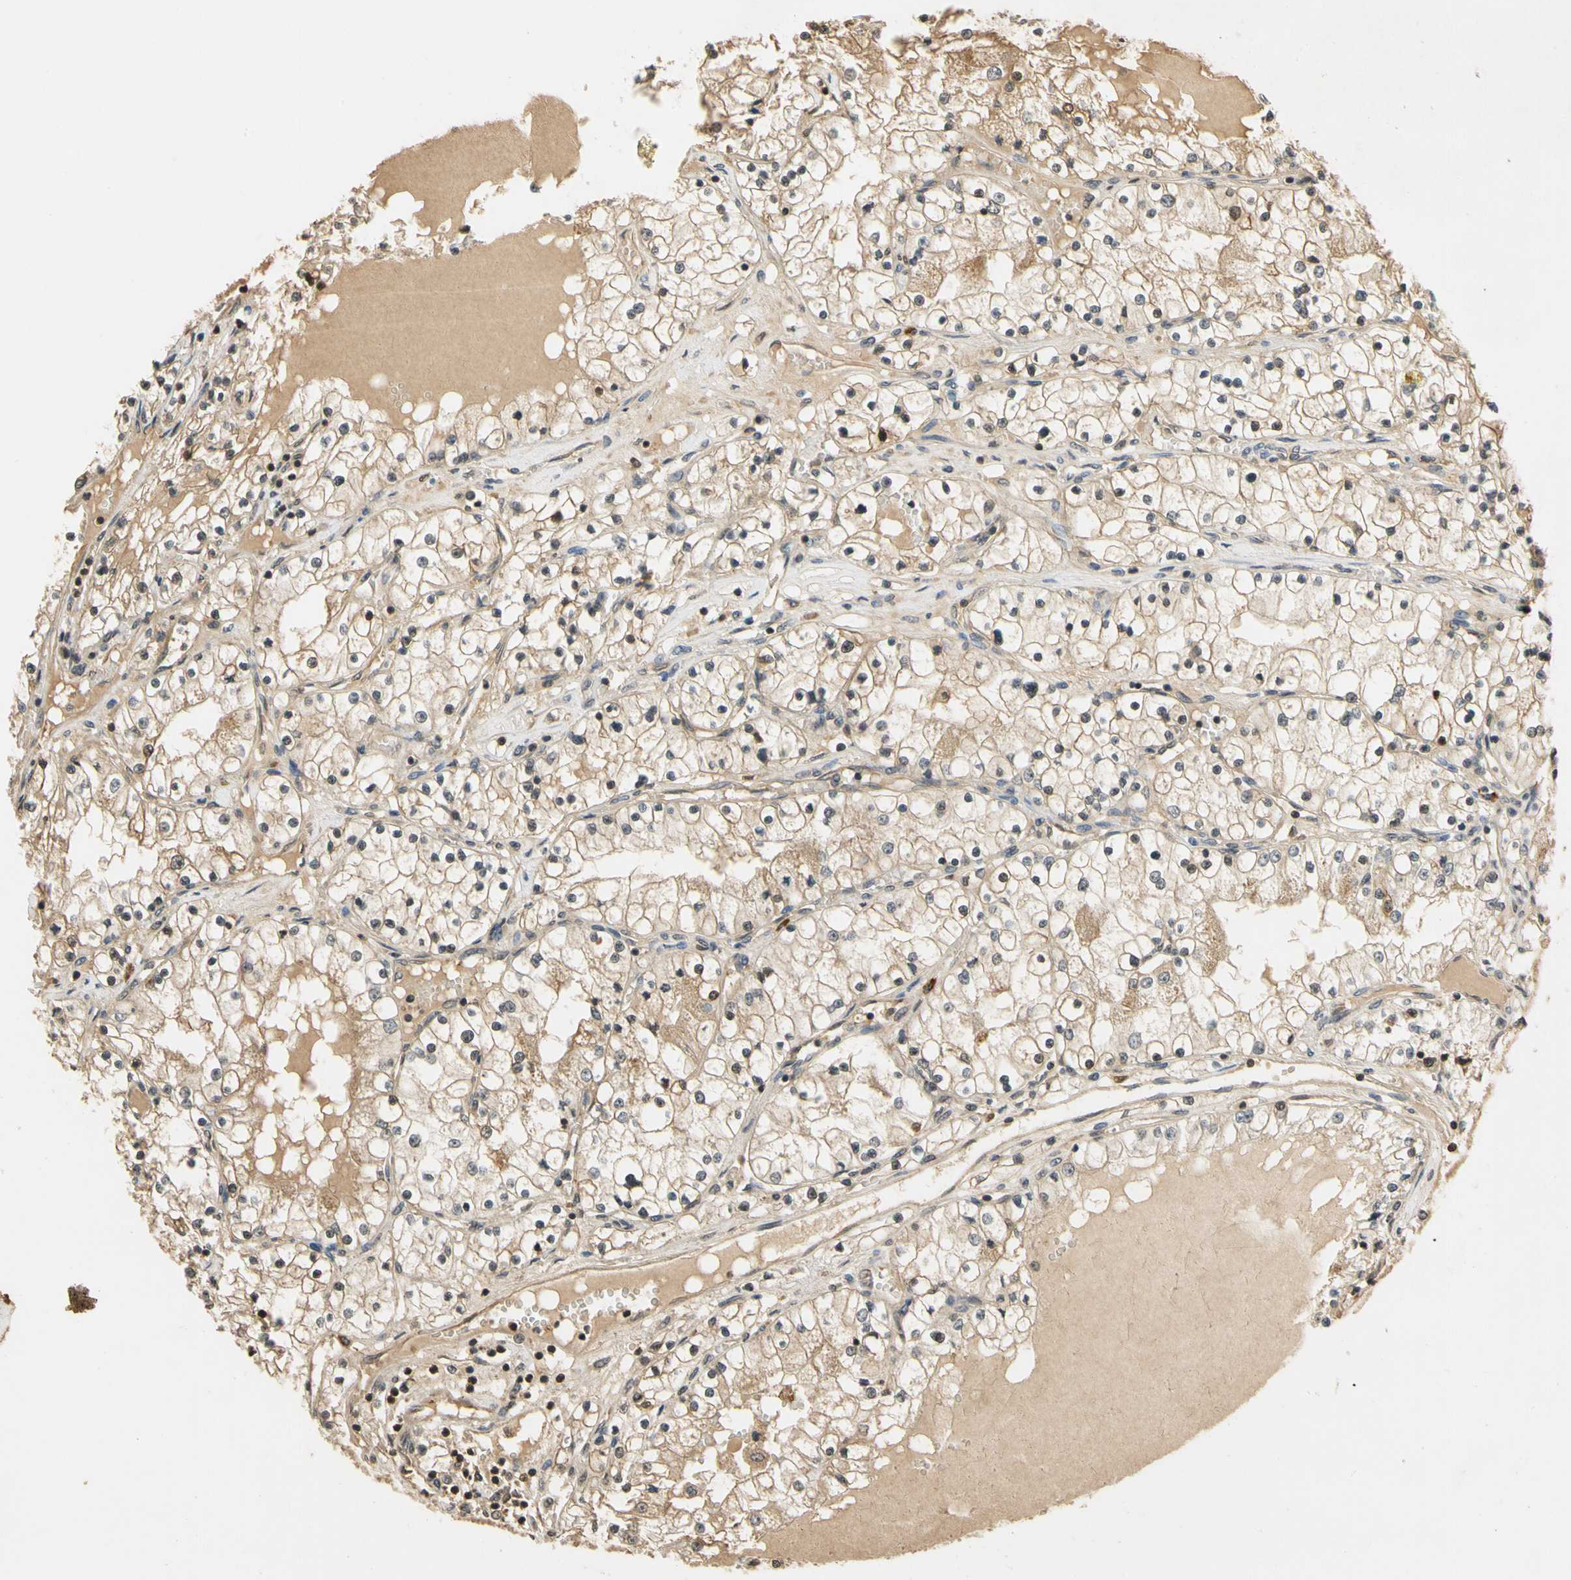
{"staining": {"intensity": "moderate", "quantity": ">75%", "location": "cytoplasmic/membranous,nuclear"}, "tissue": "renal cancer", "cell_type": "Tumor cells", "image_type": "cancer", "snomed": [{"axis": "morphology", "description": "Adenocarcinoma, NOS"}, {"axis": "topography", "description": "Kidney"}], "caption": "About >75% of tumor cells in human renal cancer display moderate cytoplasmic/membranous and nuclear protein positivity as visualized by brown immunohistochemical staining.", "gene": "SOD1", "patient": {"sex": "male", "age": 68}}